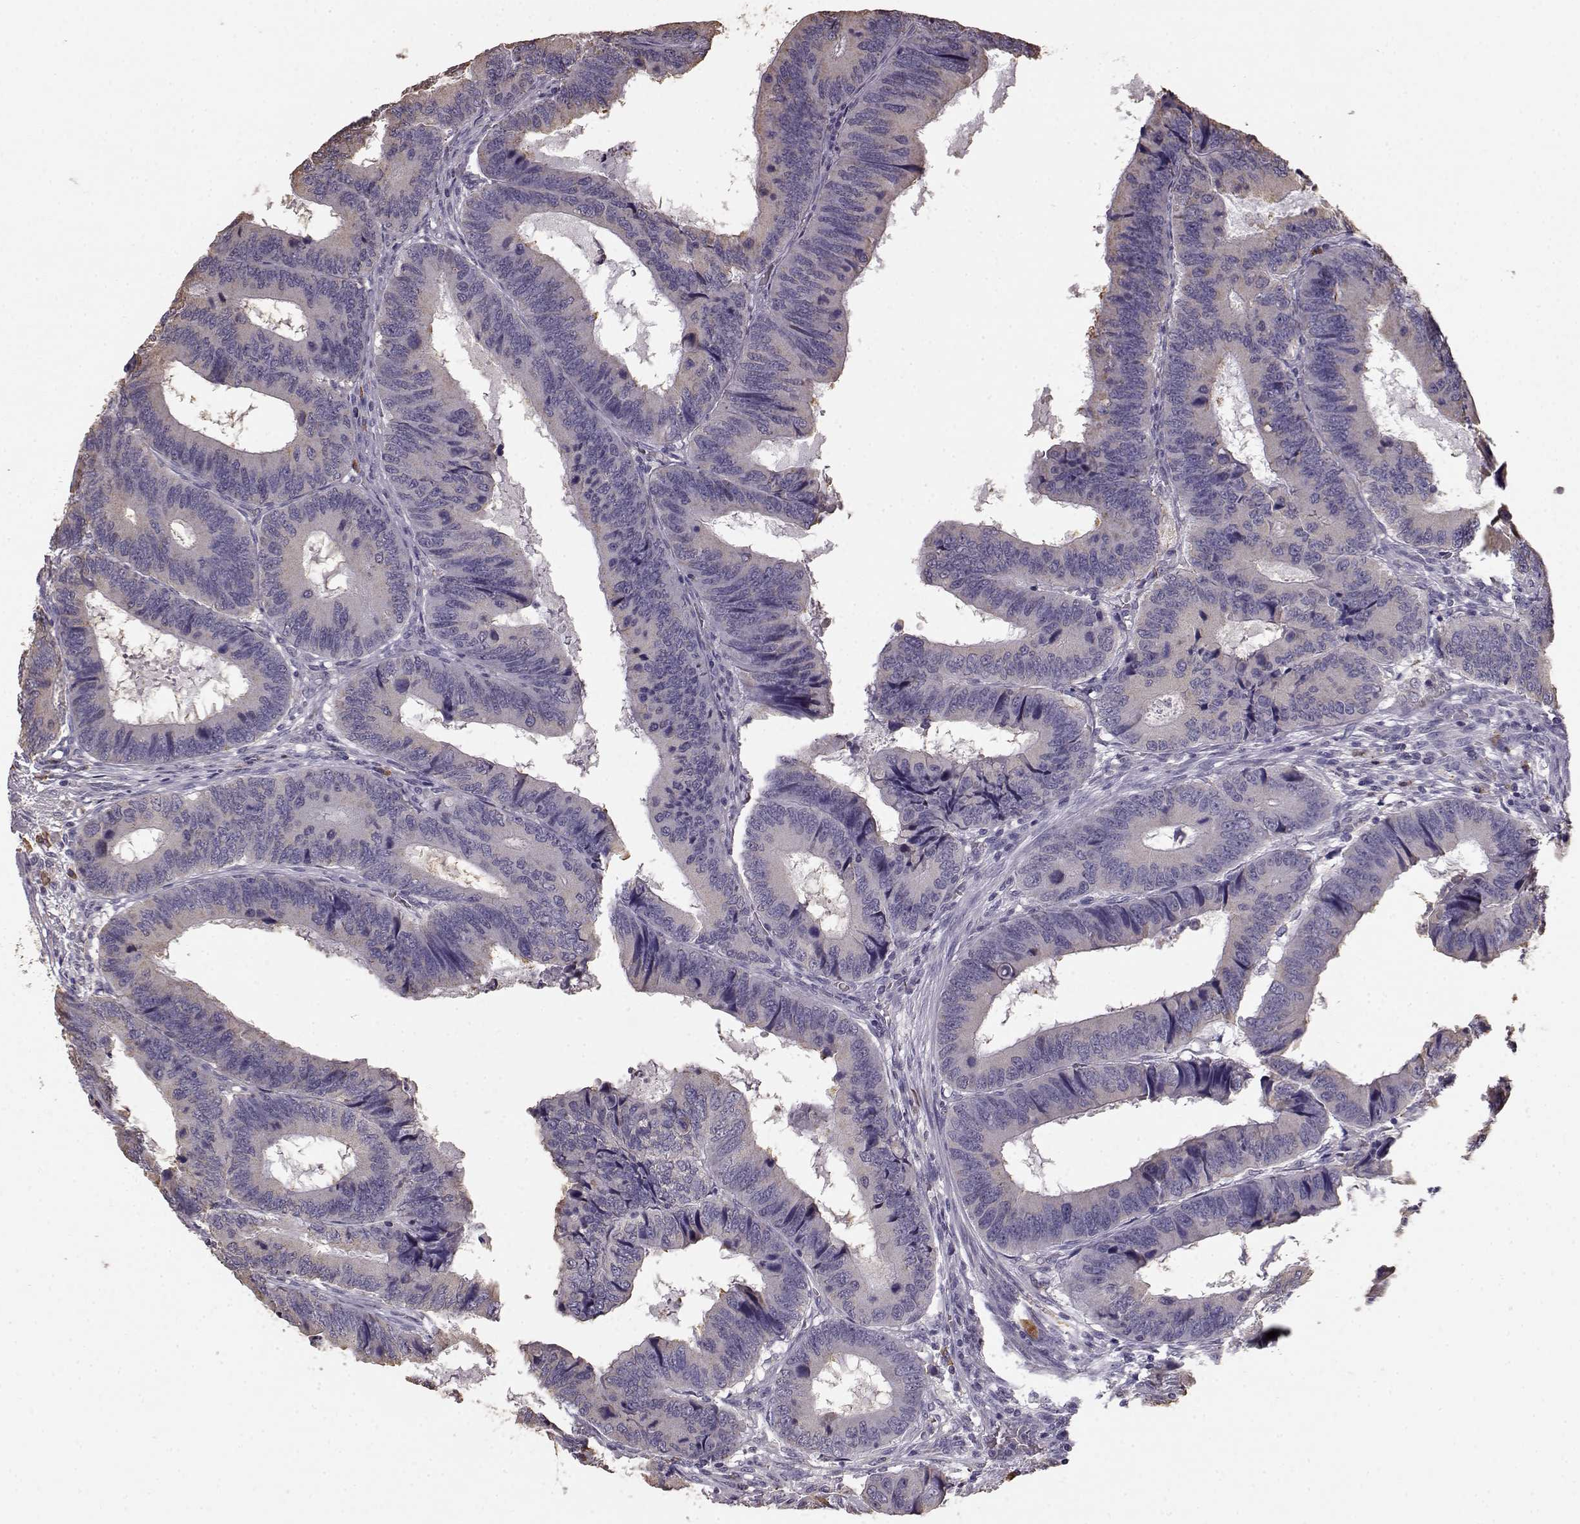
{"staining": {"intensity": "weak", "quantity": "25%-75%", "location": "cytoplasmic/membranous"}, "tissue": "colorectal cancer", "cell_type": "Tumor cells", "image_type": "cancer", "snomed": [{"axis": "morphology", "description": "Adenocarcinoma, NOS"}, {"axis": "topography", "description": "Colon"}], "caption": "Immunohistochemistry (IHC) (DAB (3,3'-diaminobenzidine)) staining of human colorectal cancer (adenocarcinoma) reveals weak cytoplasmic/membranous protein staining in about 25%-75% of tumor cells.", "gene": "GABRG3", "patient": {"sex": "male", "age": 53}}